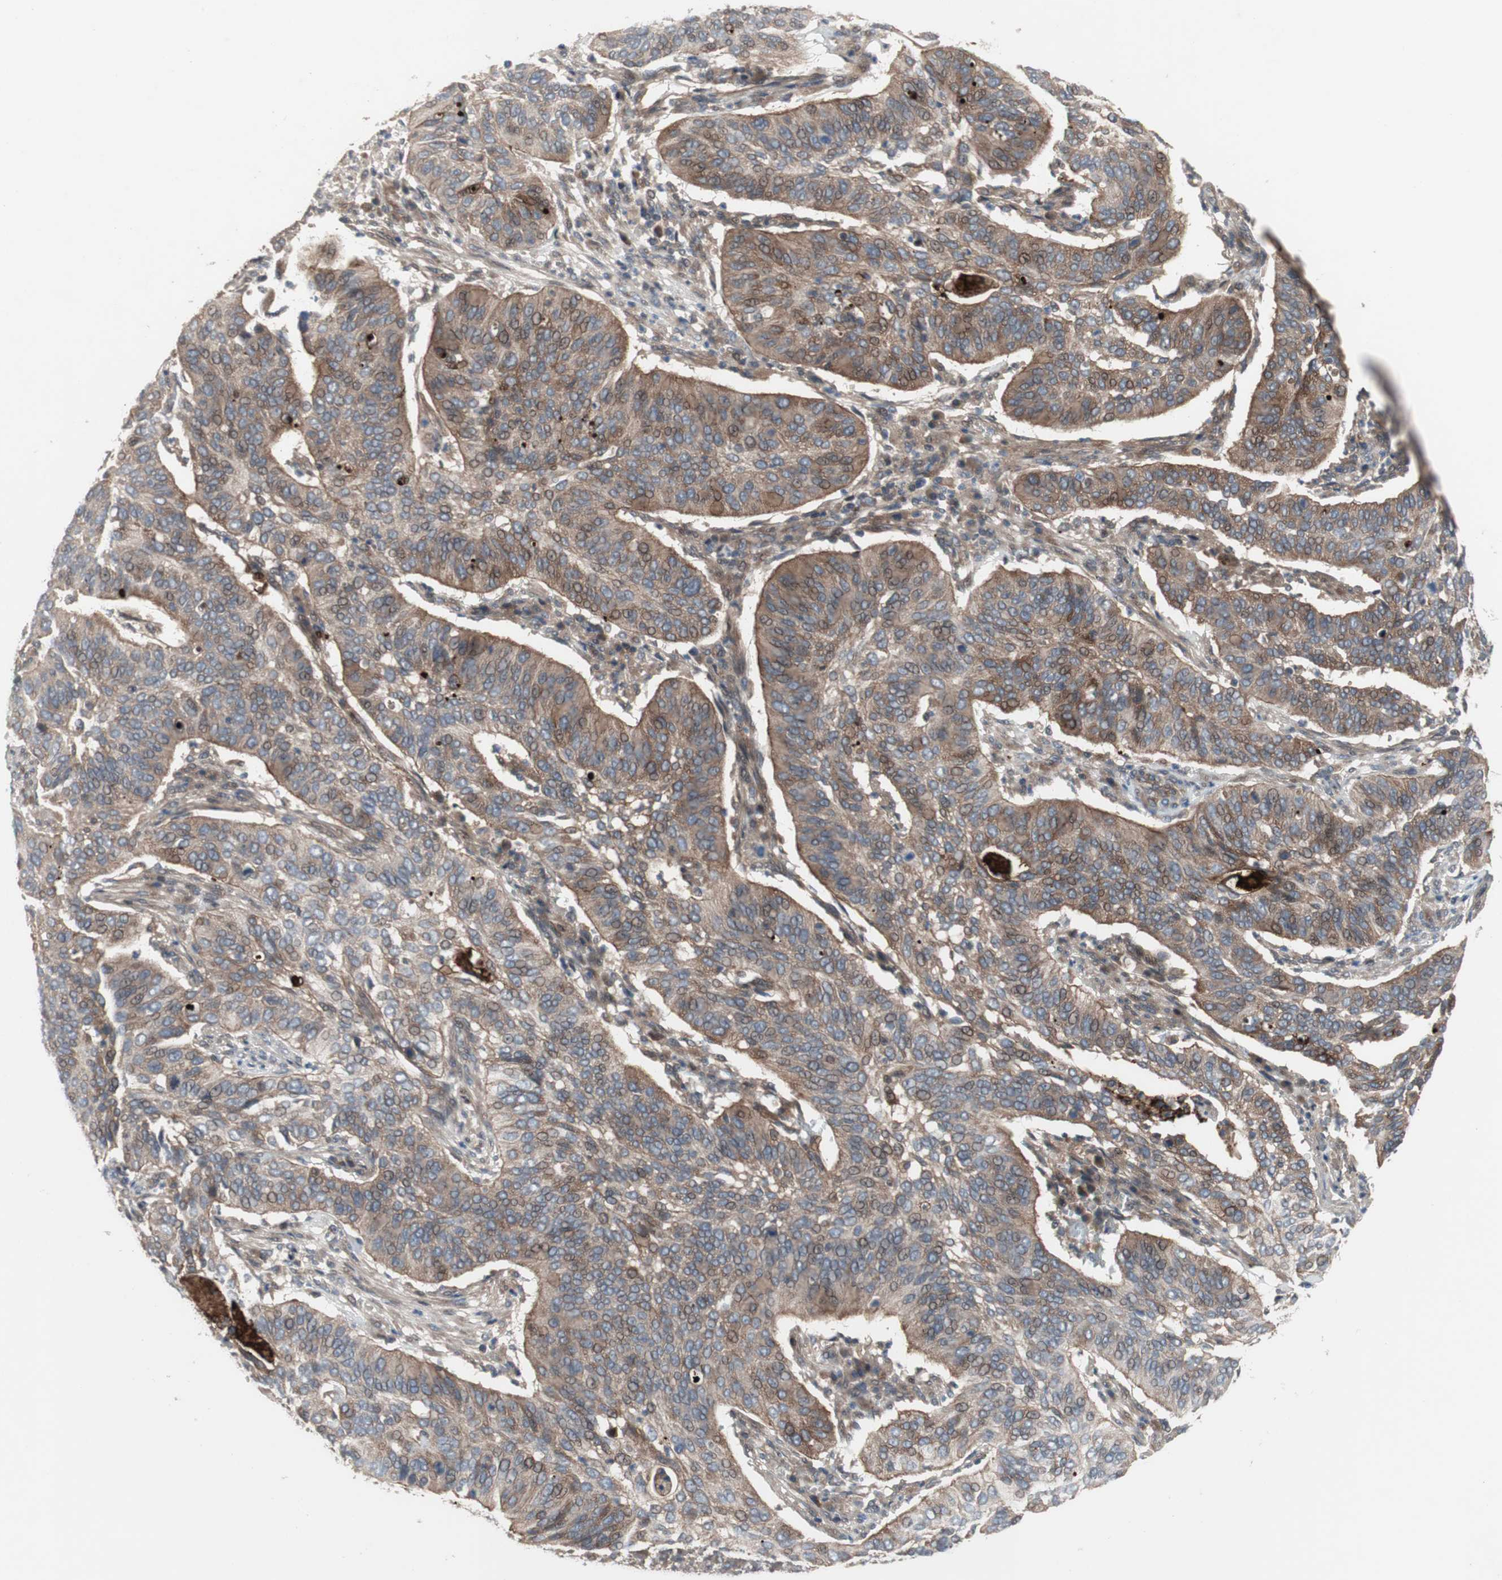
{"staining": {"intensity": "weak", "quantity": ">75%", "location": "cytoplasmic/membranous"}, "tissue": "cervical cancer", "cell_type": "Tumor cells", "image_type": "cancer", "snomed": [{"axis": "morphology", "description": "Squamous cell carcinoma, NOS"}, {"axis": "topography", "description": "Cervix"}], "caption": "Human squamous cell carcinoma (cervical) stained with a protein marker exhibits weak staining in tumor cells.", "gene": "OAZ1", "patient": {"sex": "female", "age": 39}}